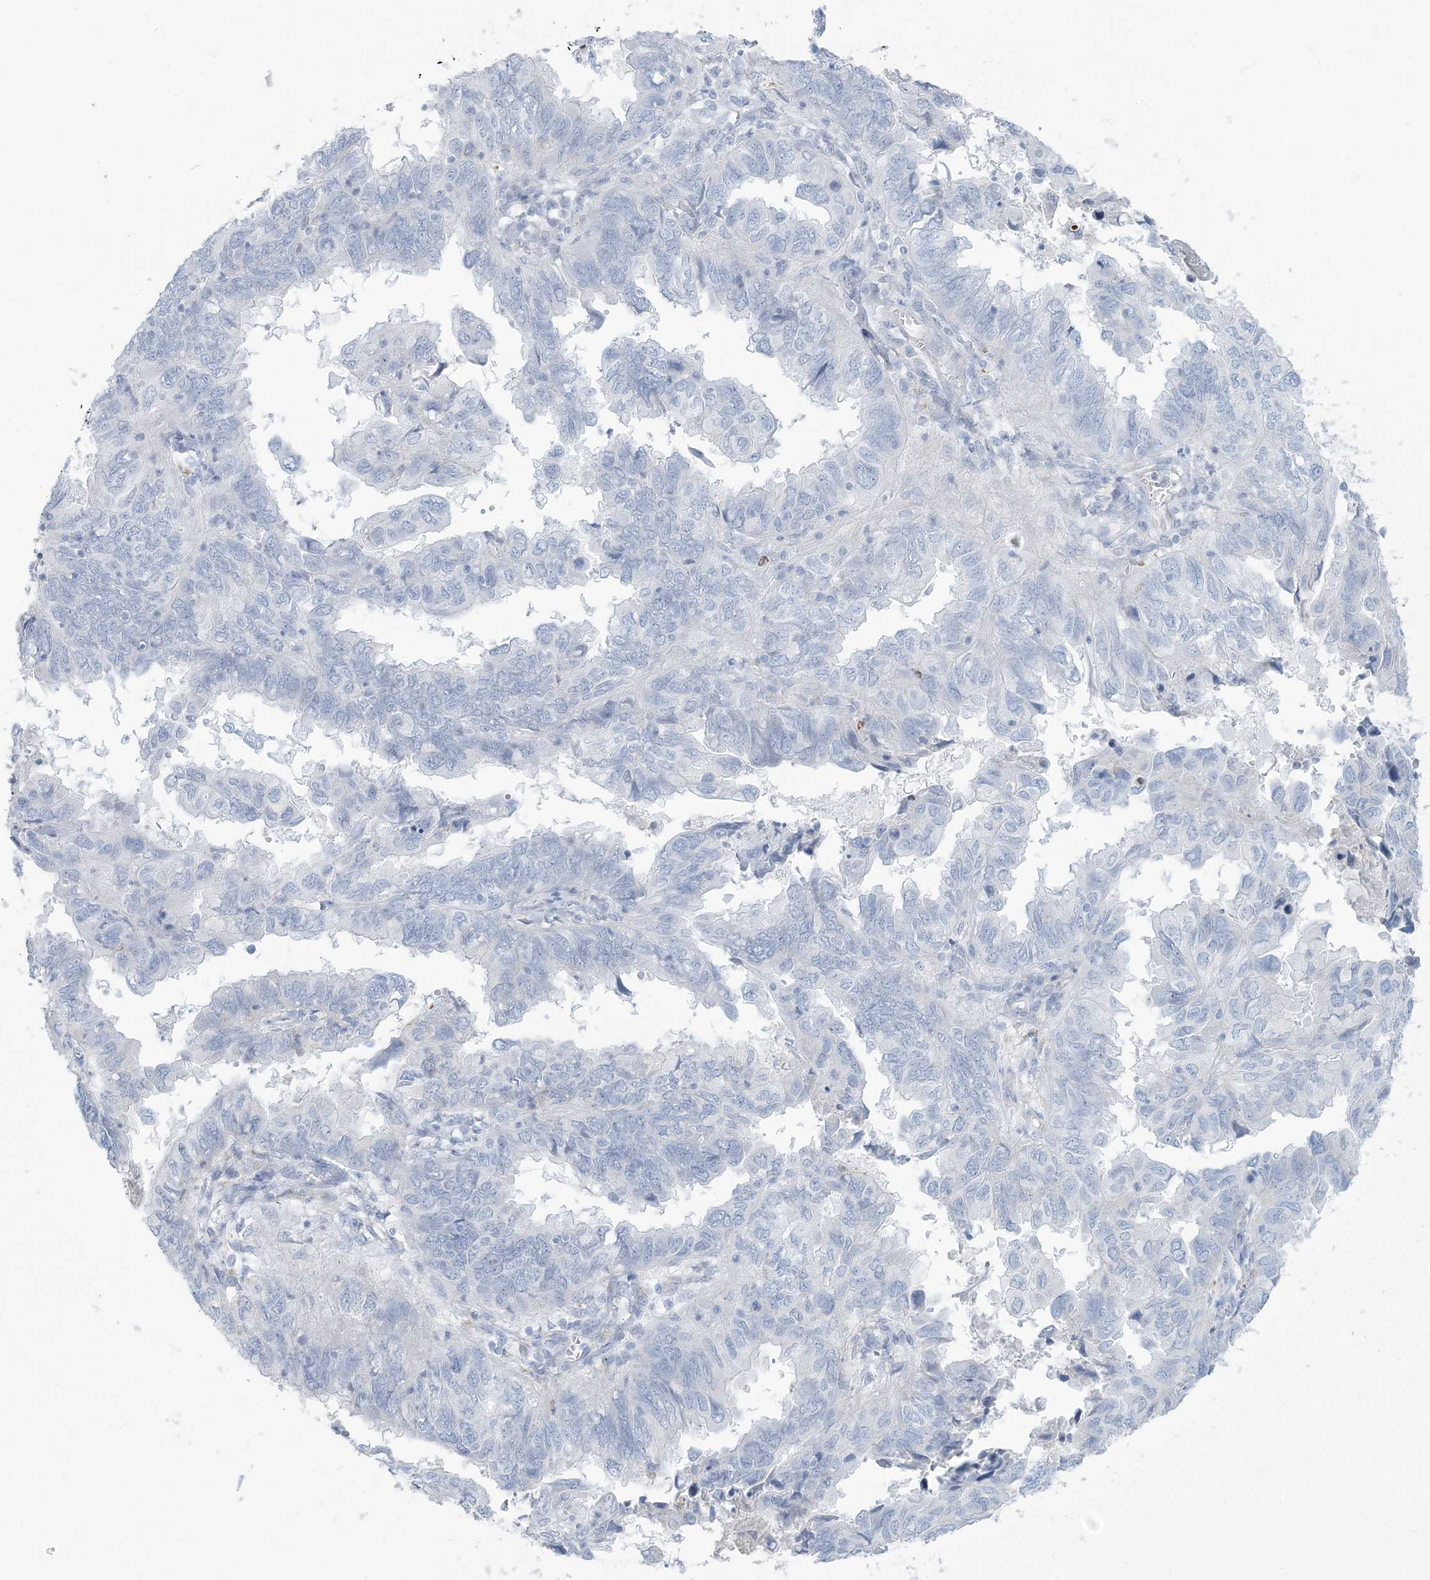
{"staining": {"intensity": "negative", "quantity": "none", "location": "none"}, "tissue": "endometrial cancer", "cell_type": "Tumor cells", "image_type": "cancer", "snomed": [{"axis": "morphology", "description": "Adenocarcinoma, NOS"}, {"axis": "topography", "description": "Uterus"}], "caption": "DAB immunohistochemical staining of endometrial adenocarcinoma exhibits no significant positivity in tumor cells.", "gene": "ZDHHC4", "patient": {"sex": "female", "age": 77}}